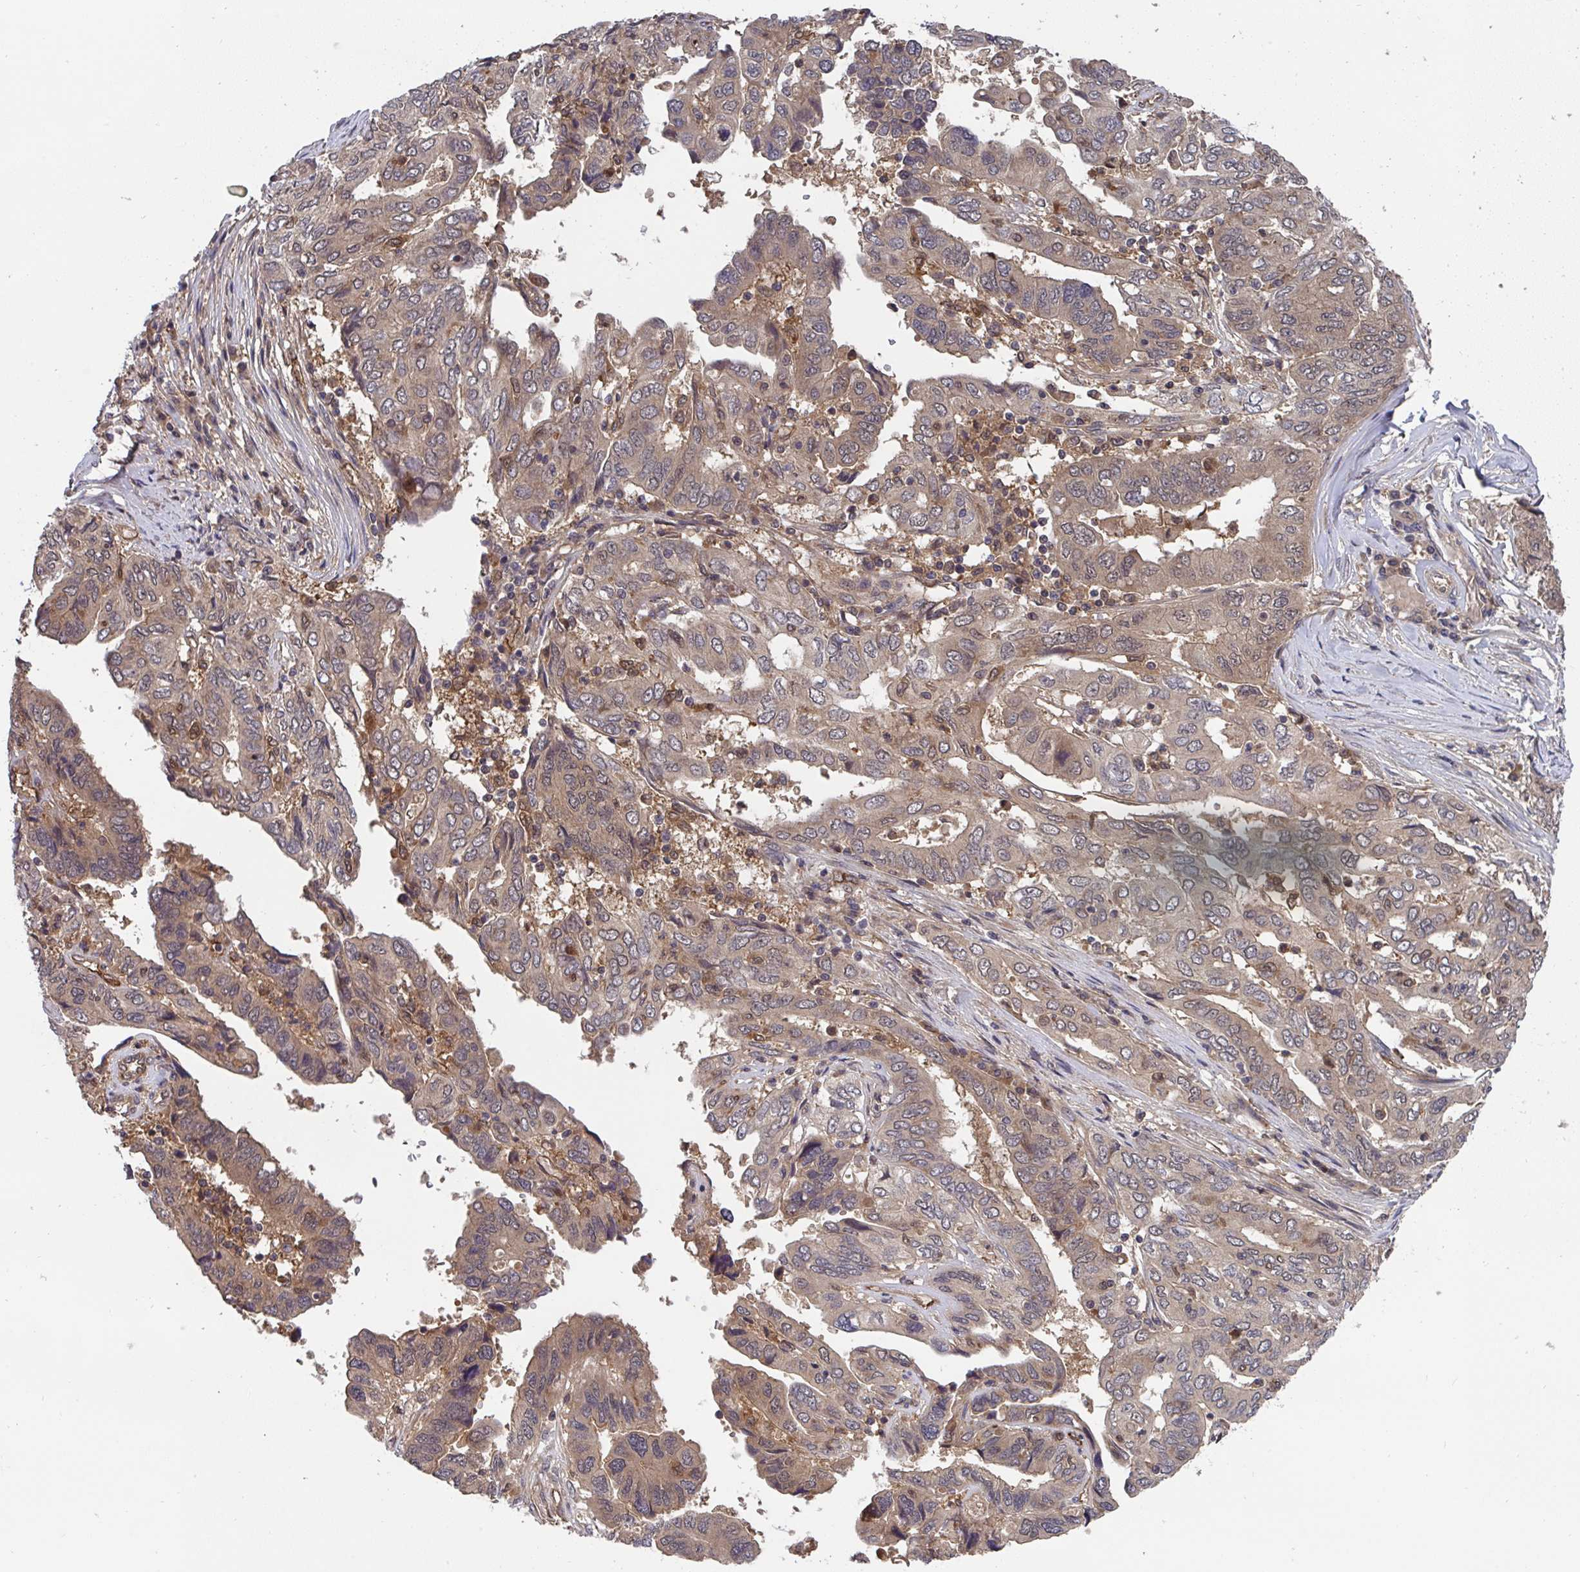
{"staining": {"intensity": "weak", "quantity": "25%-75%", "location": "cytoplasmic/membranous"}, "tissue": "ovarian cancer", "cell_type": "Tumor cells", "image_type": "cancer", "snomed": [{"axis": "morphology", "description": "Cystadenocarcinoma, serous, NOS"}, {"axis": "topography", "description": "Ovary"}], "caption": "Immunohistochemical staining of ovarian serous cystadenocarcinoma shows low levels of weak cytoplasmic/membranous staining in about 25%-75% of tumor cells. (DAB IHC, brown staining for protein, blue staining for nuclei).", "gene": "TIGAR", "patient": {"sex": "female", "age": 79}}